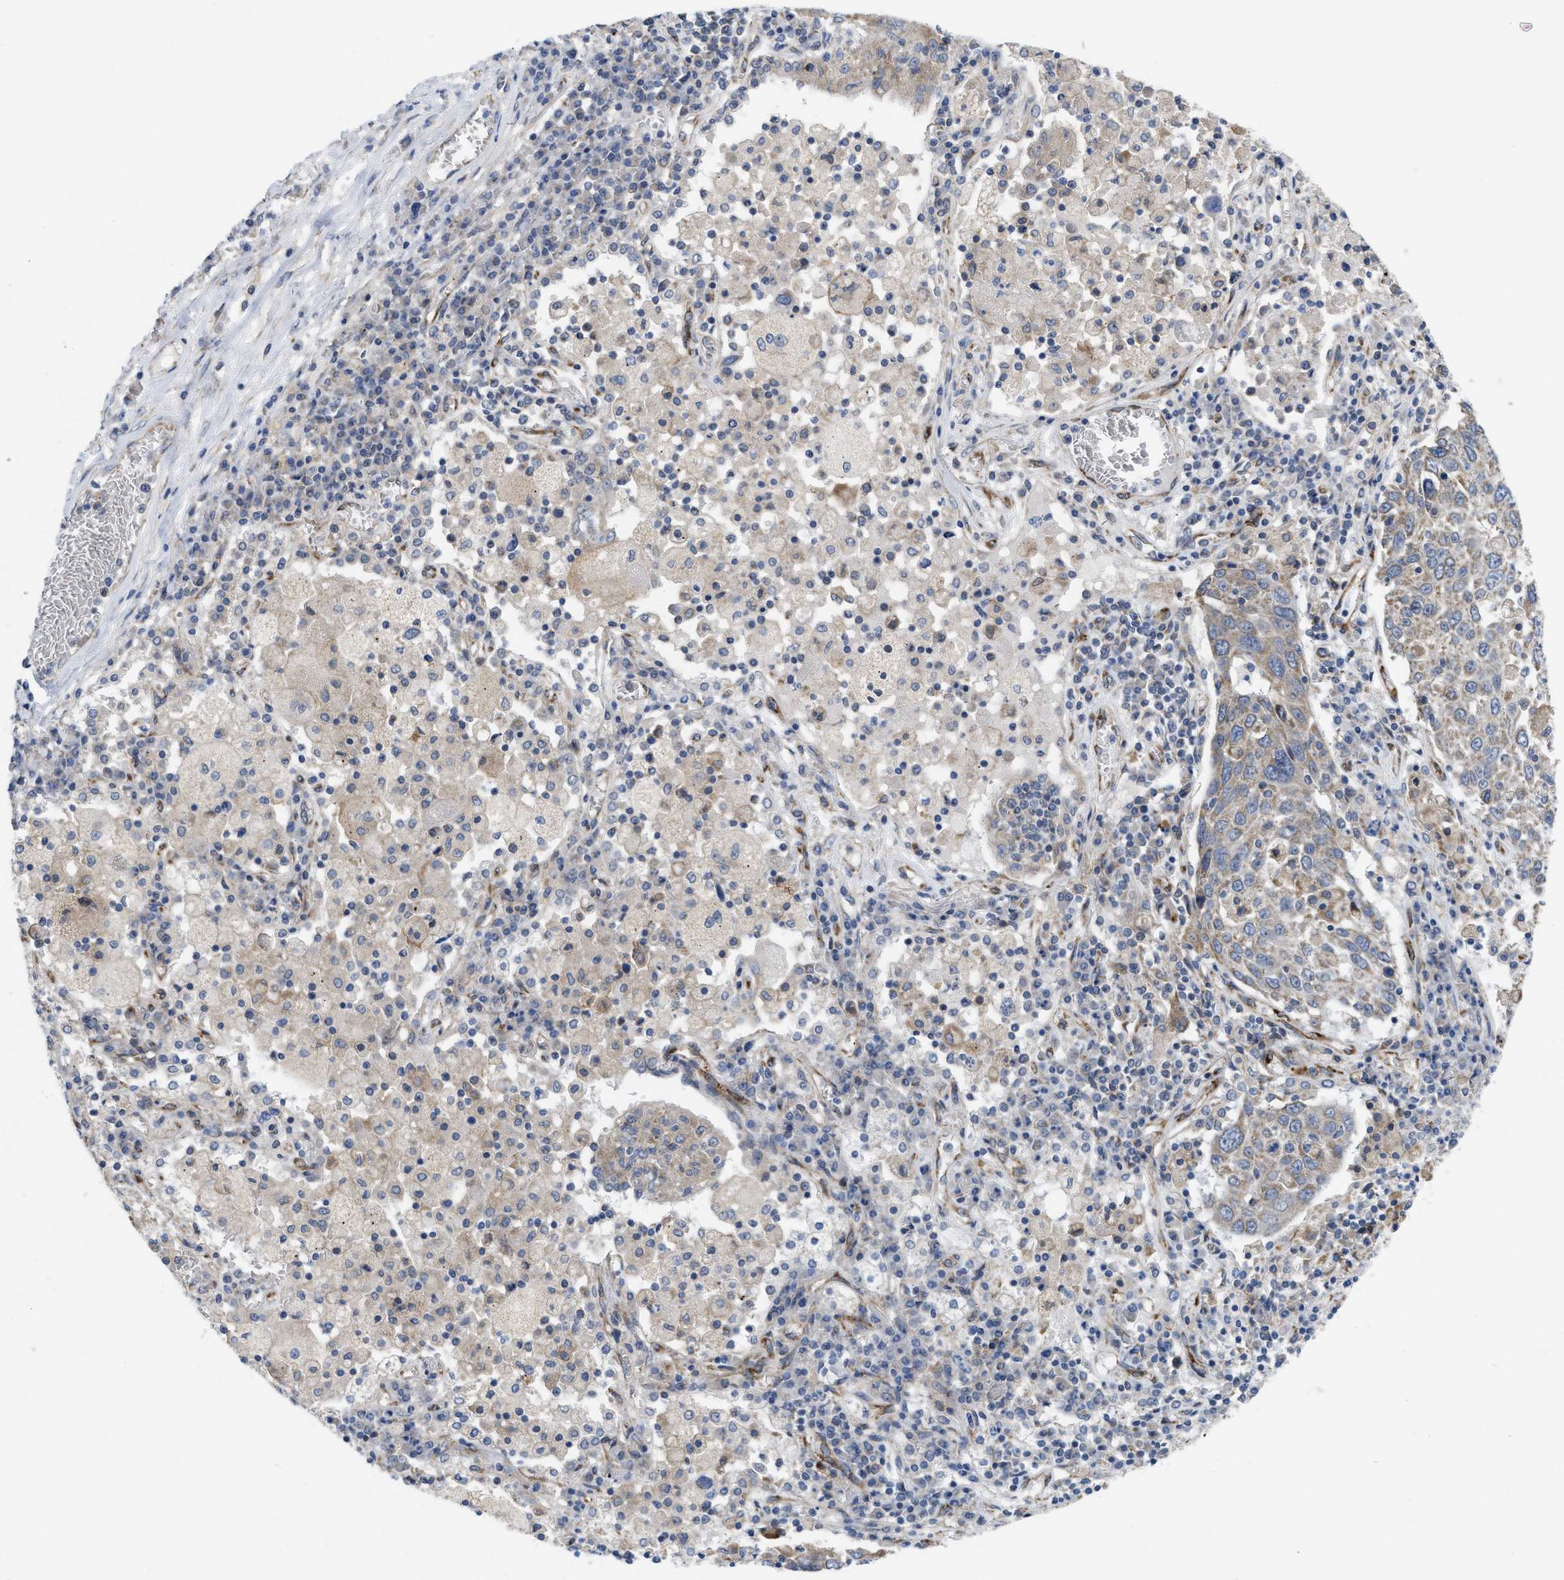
{"staining": {"intensity": "weak", "quantity": "<25%", "location": "cytoplasmic/membranous"}, "tissue": "lung cancer", "cell_type": "Tumor cells", "image_type": "cancer", "snomed": [{"axis": "morphology", "description": "Squamous cell carcinoma, NOS"}, {"axis": "topography", "description": "Lung"}], "caption": "This photomicrograph is of lung cancer stained with immunohistochemistry (IHC) to label a protein in brown with the nuclei are counter-stained blue. There is no staining in tumor cells.", "gene": "EOGT", "patient": {"sex": "male", "age": 65}}